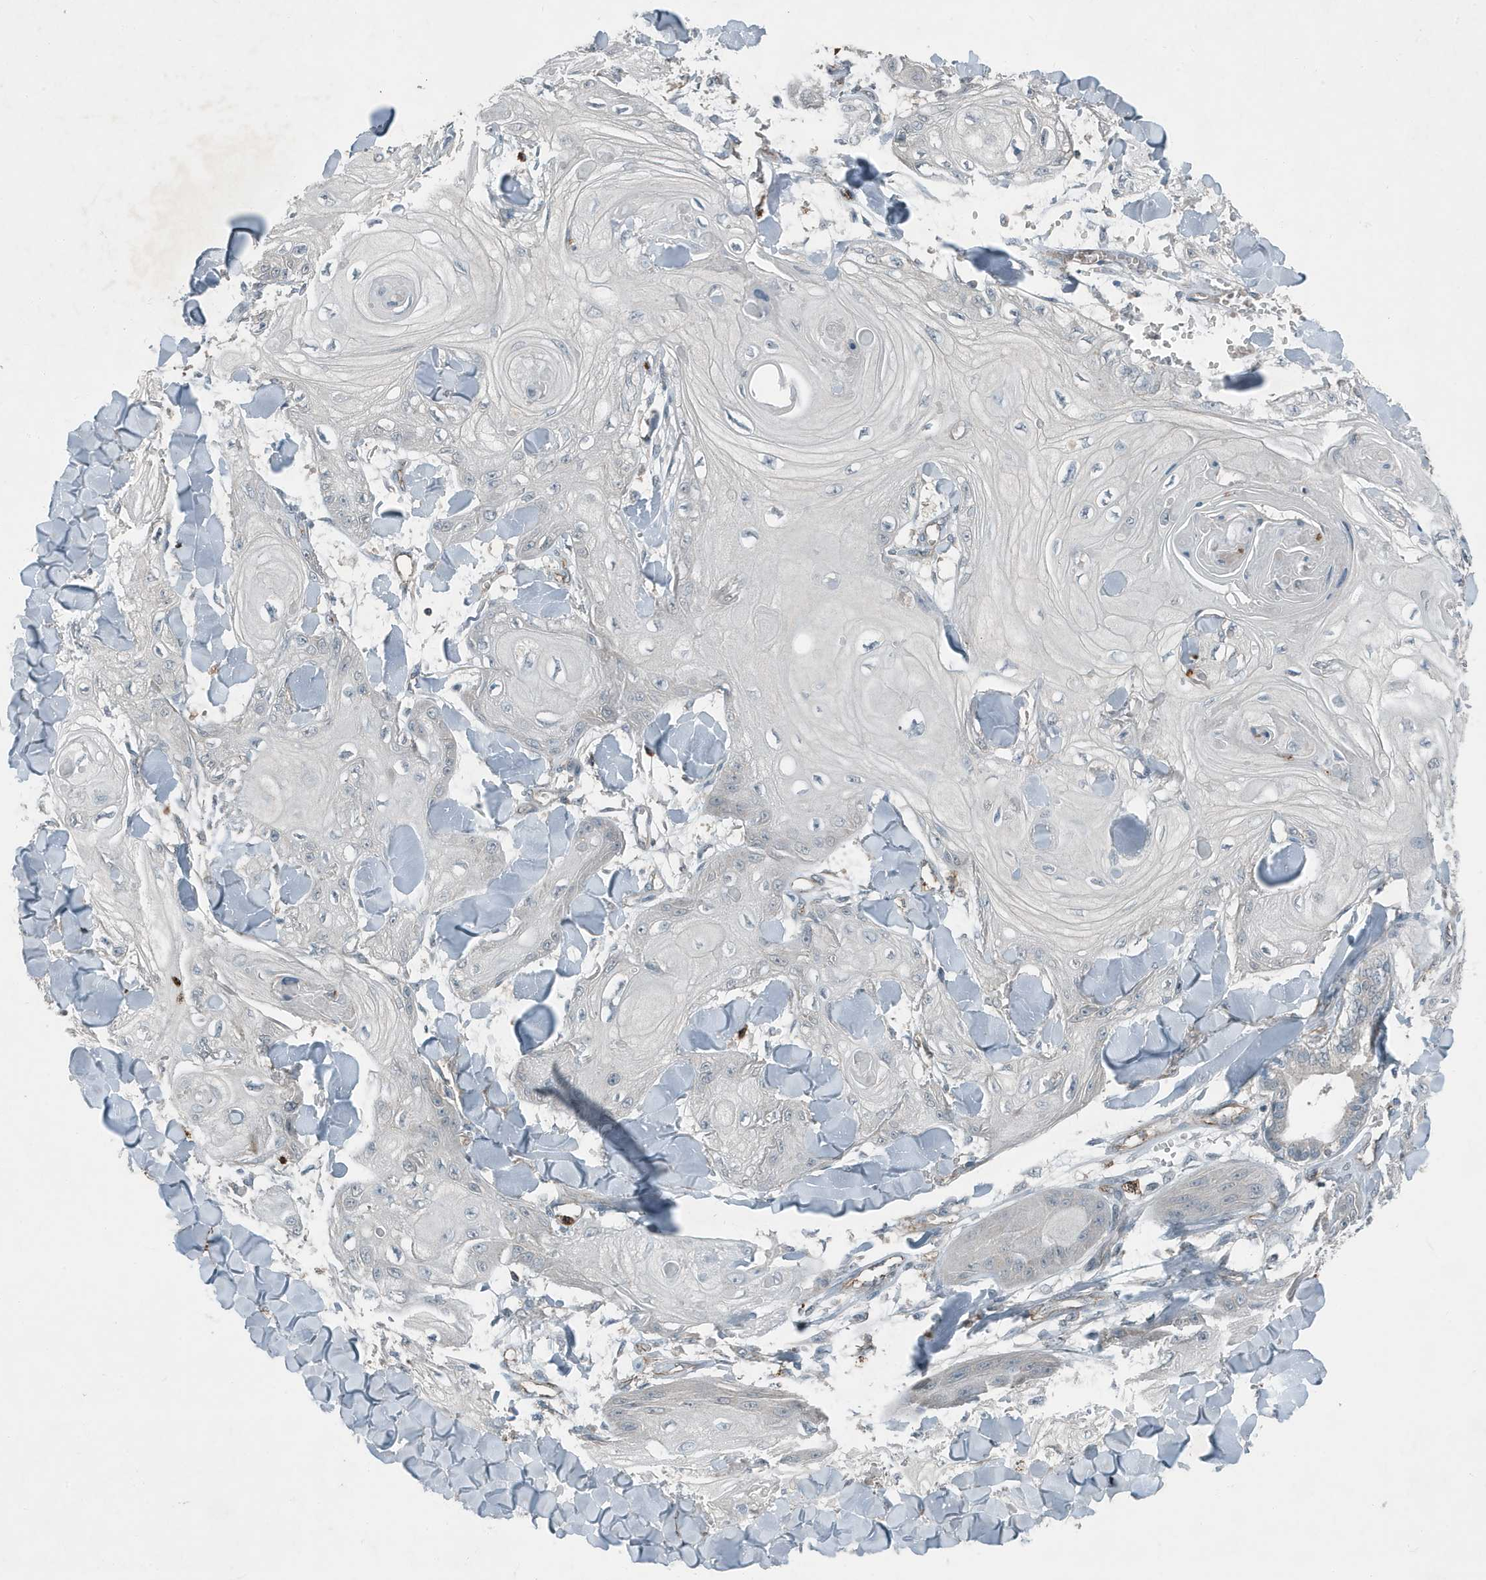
{"staining": {"intensity": "negative", "quantity": "none", "location": "none"}, "tissue": "skin cancer", "cell_type": "Tumor cells", "image_type": "cancer", "snomed": [{"axis": "morphology", "description": "Squamous cell carcinoma, NOS"}, {"axis": "topography", "description": "Skin"}], "caption": "Skin cancer (squamous cell carcinoma) was stained to show a protein in brown. There is no significant expression in tumor cells. (DAB immunohistochemistry (IHC) visualized using brightfield microscopy, high magnification).", "gene": "DAPP1", "patient": {"sex": "male", "age": 74}}